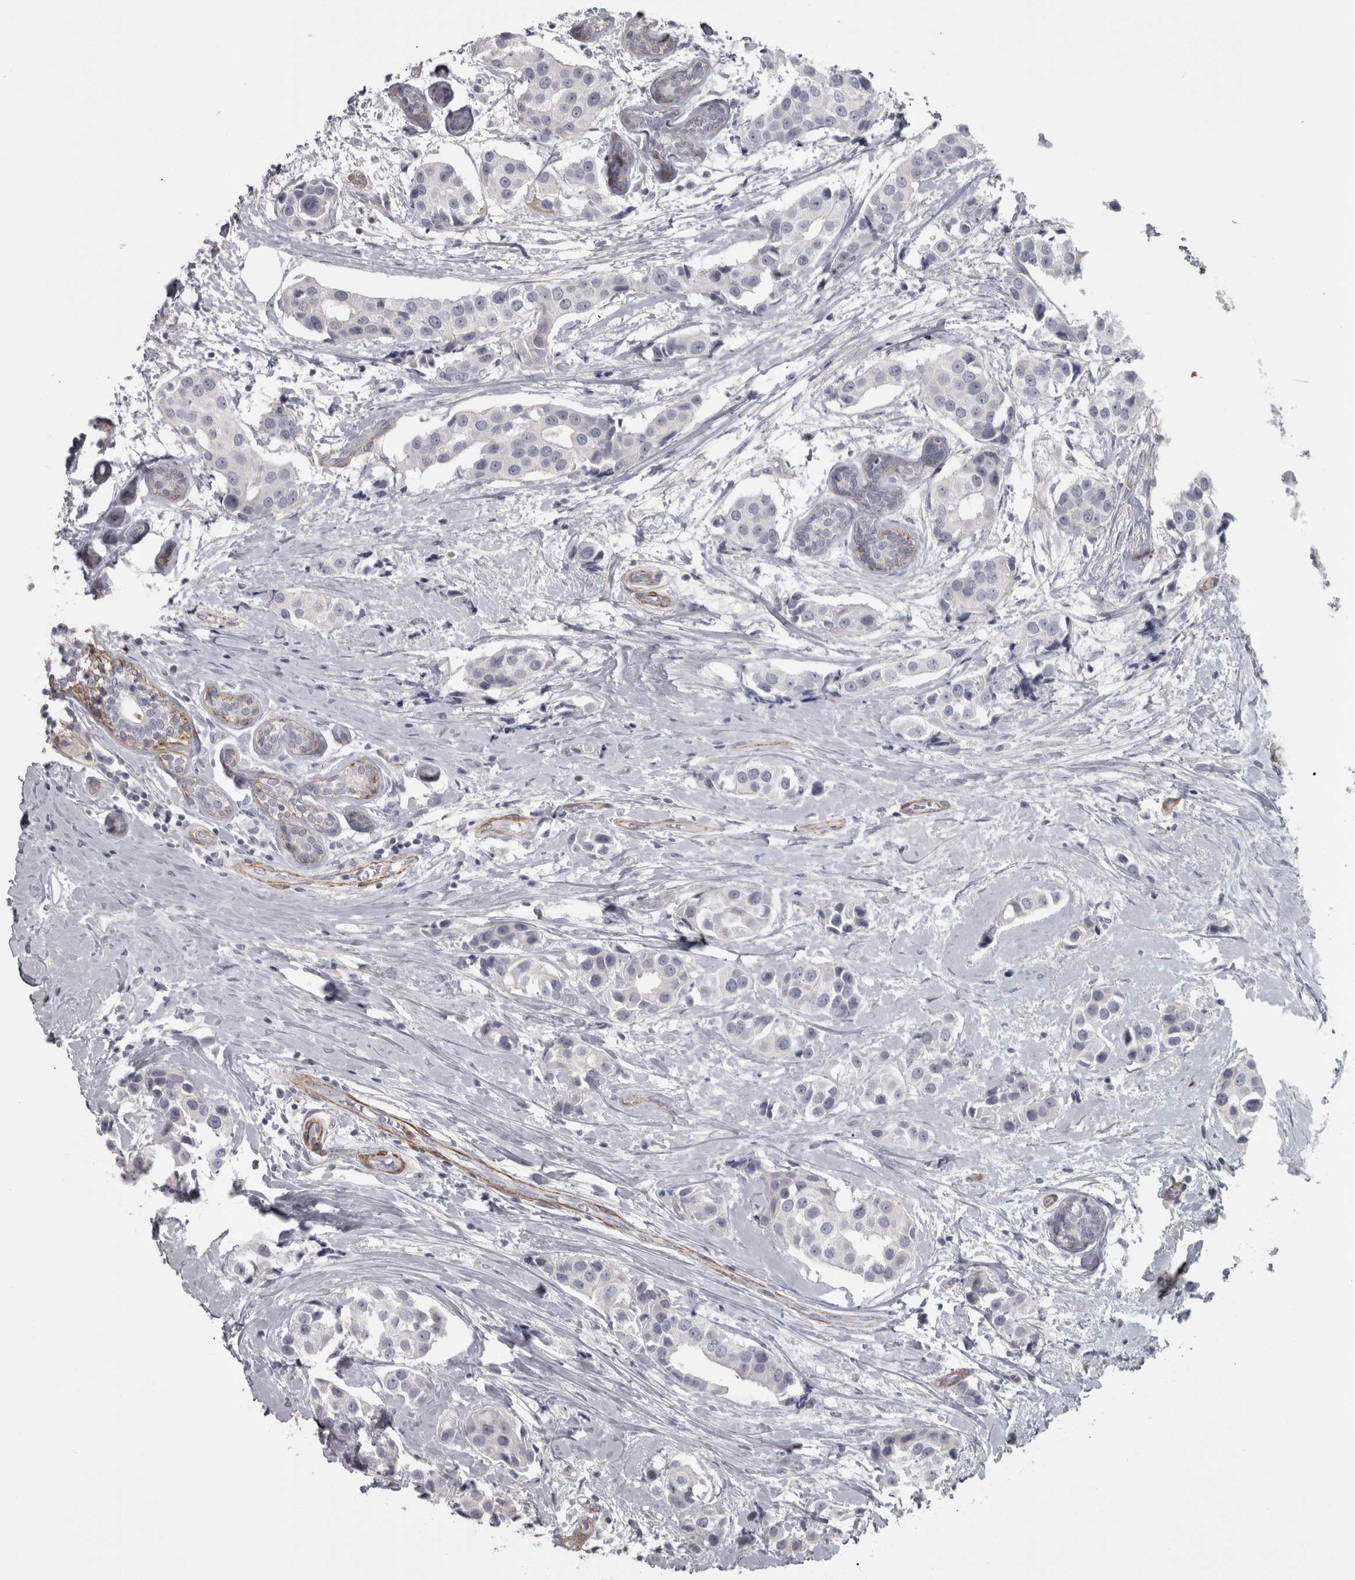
{"staining": {"intensity": "negative", "quantity": "none", "location": "none"}, "tissue": "breast cancer", "cell_type": "Tumor cells", "image_type": "cancer", "snomed": [{"axis": "morphology", "description": "Normal tissue, NOS"}, {"axis": "morphology", "description": "Duct carcinoma"}, {"axis": "topography", "description": "Breast"}], "caption": "DAB immunohistochemical staining of human breast cancer (intraductal carcinoma) exhibits no significant expression in tumor cells.", "gene": "PPP1R12B", "patient": {"sex": "female", "age": 39}}